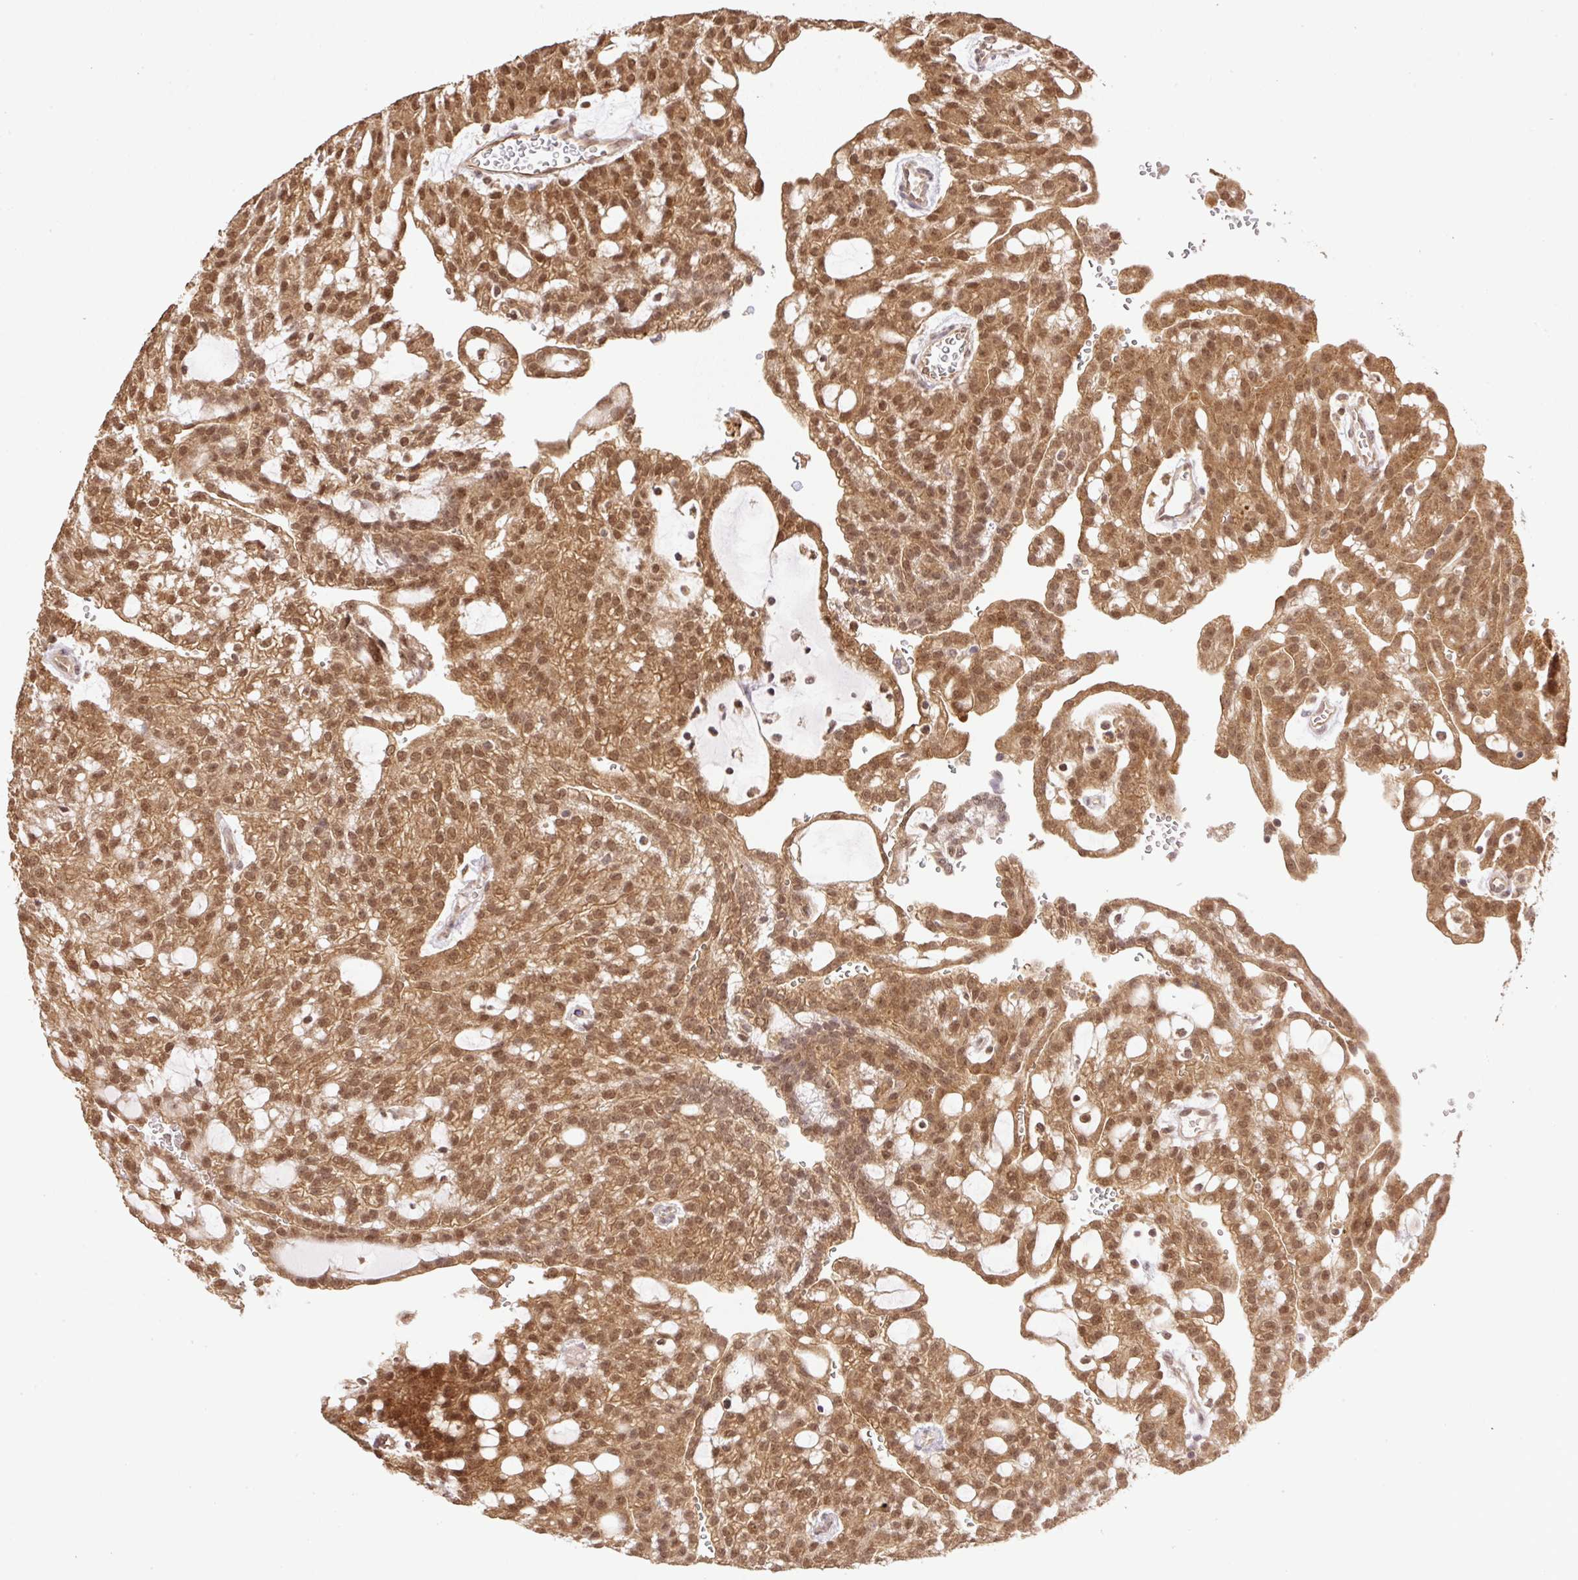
{"staining": {"intensity": "moderate", "quantity": ">75%", "location": "cytoplasmic/membranous,nuclear"}, "tissue": "renal cancer", "cell_type": "Tumor cells", "image_type": "cancer", "snomed": [{"axis": "morphology", "description": "Adenocarcinoma, NOS"}, {"axis": "topography", "description": "Kidney"}], "caption": "Adenocarcinoma (renal) was stained to show a protein in brown. There is medium levels of moderate cytoplasmic/membranous and nuclear positivity in approximately >75% of tumor cells.", "gene": "VPS25", "patient": {"sex": "male", "age": 63}}